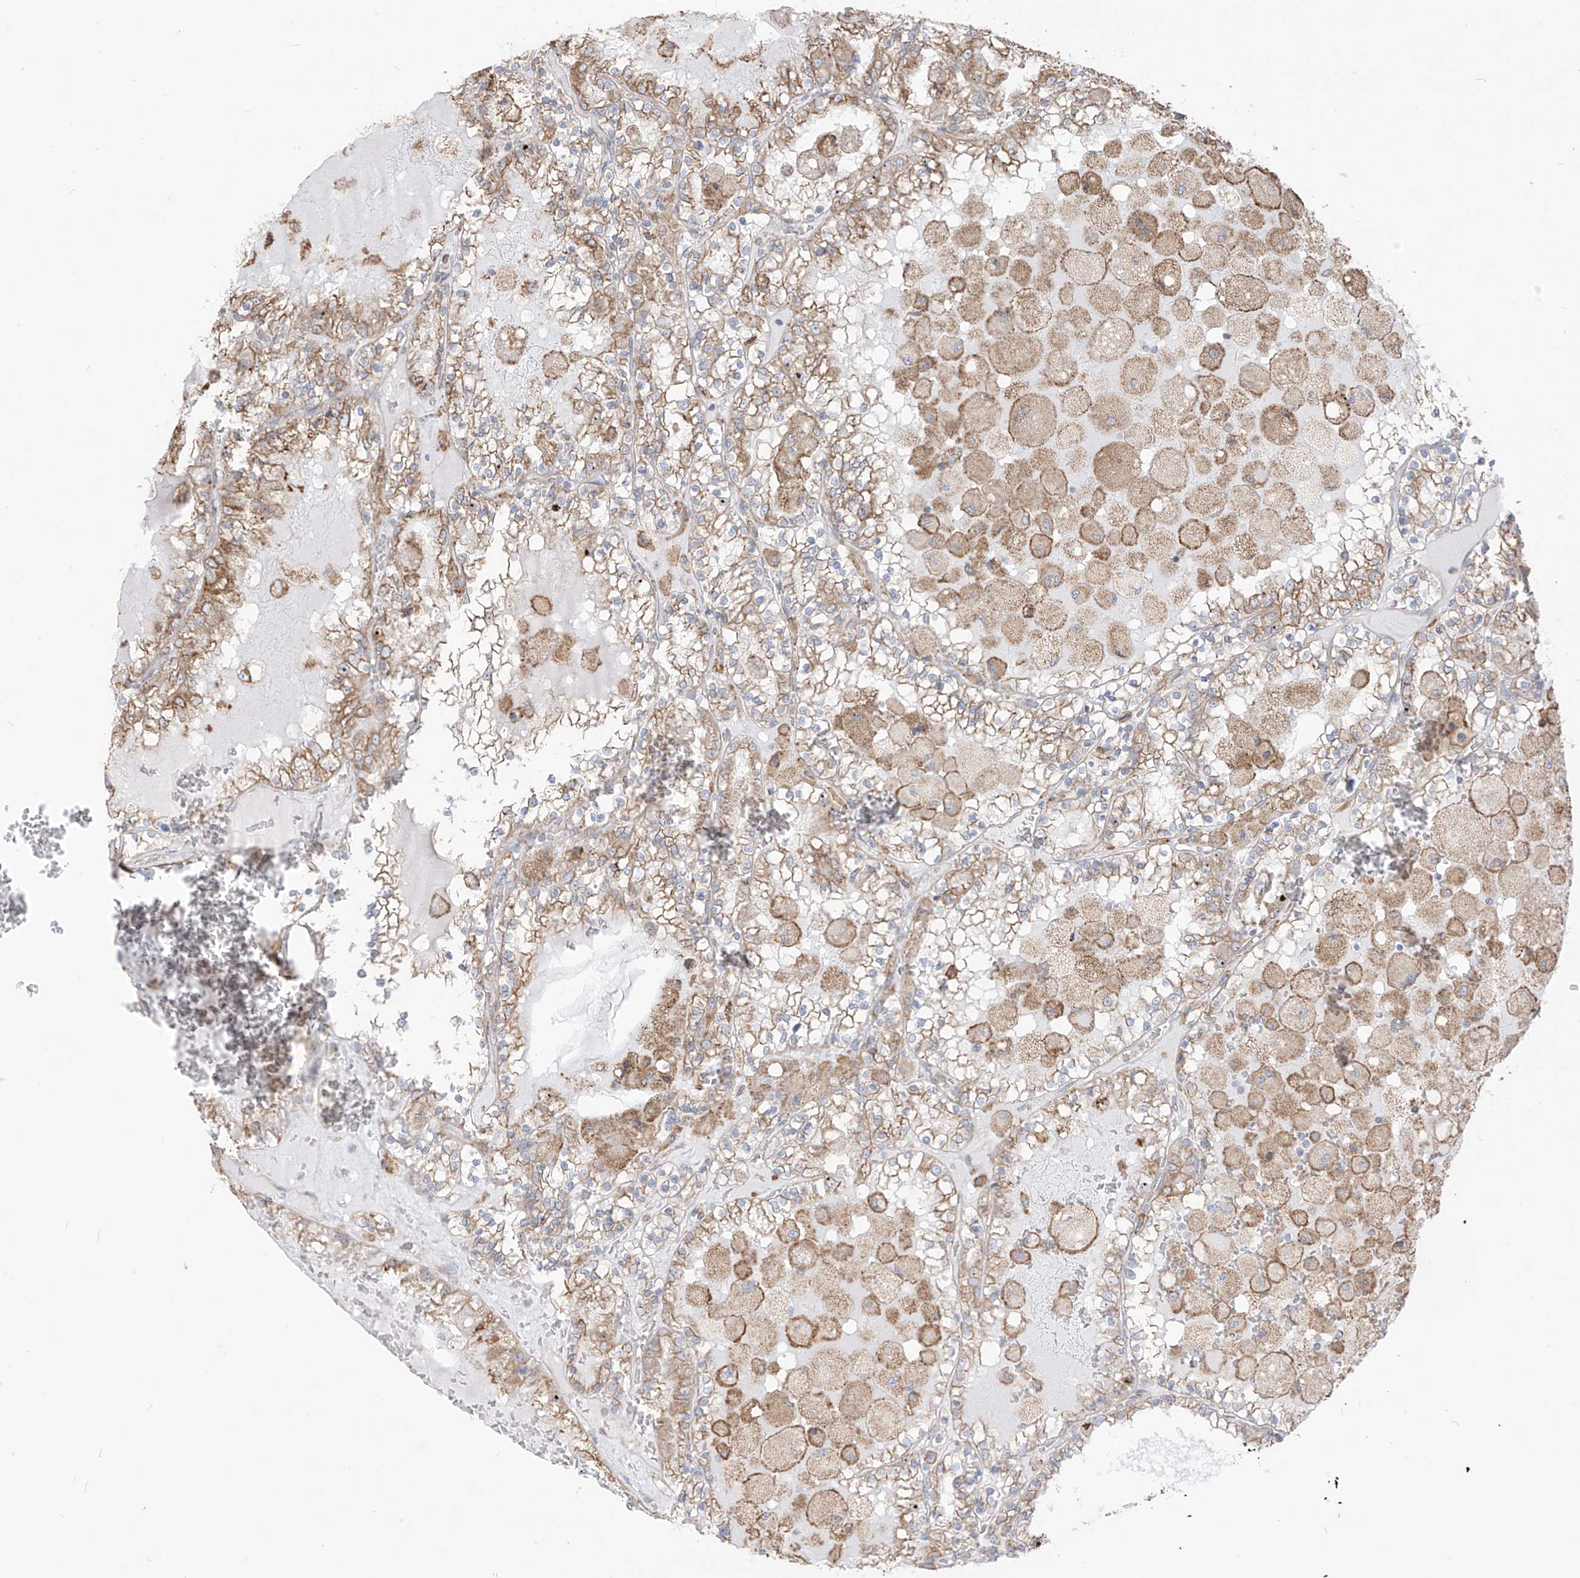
{"staining": {"intensity": "moderate", "quantity": ">75%", "location": "cytoplasmic/membranous"}, "tissue": "renal cancer", "cell_type": "Tumor cells", "image_type": "cancer", "snomed": [{"axis": "morphology", "description": "Adenocarcinoma, NOS"}, {"axis": "topography", "description": "Kidney"}], "caption": "Protein expression analysis of renal adenocarcinoma shows moderate cytoplasmic/membranous positivity in approximately >75% of tumor cells. The staining was performed using DAB to visualize the protein expression in brown, while the nuclei were stained in blue with hematoxylin (Magnification: 20x).", "gene": "PDIA6", "patient": {"sex": "female", "age": 56}}